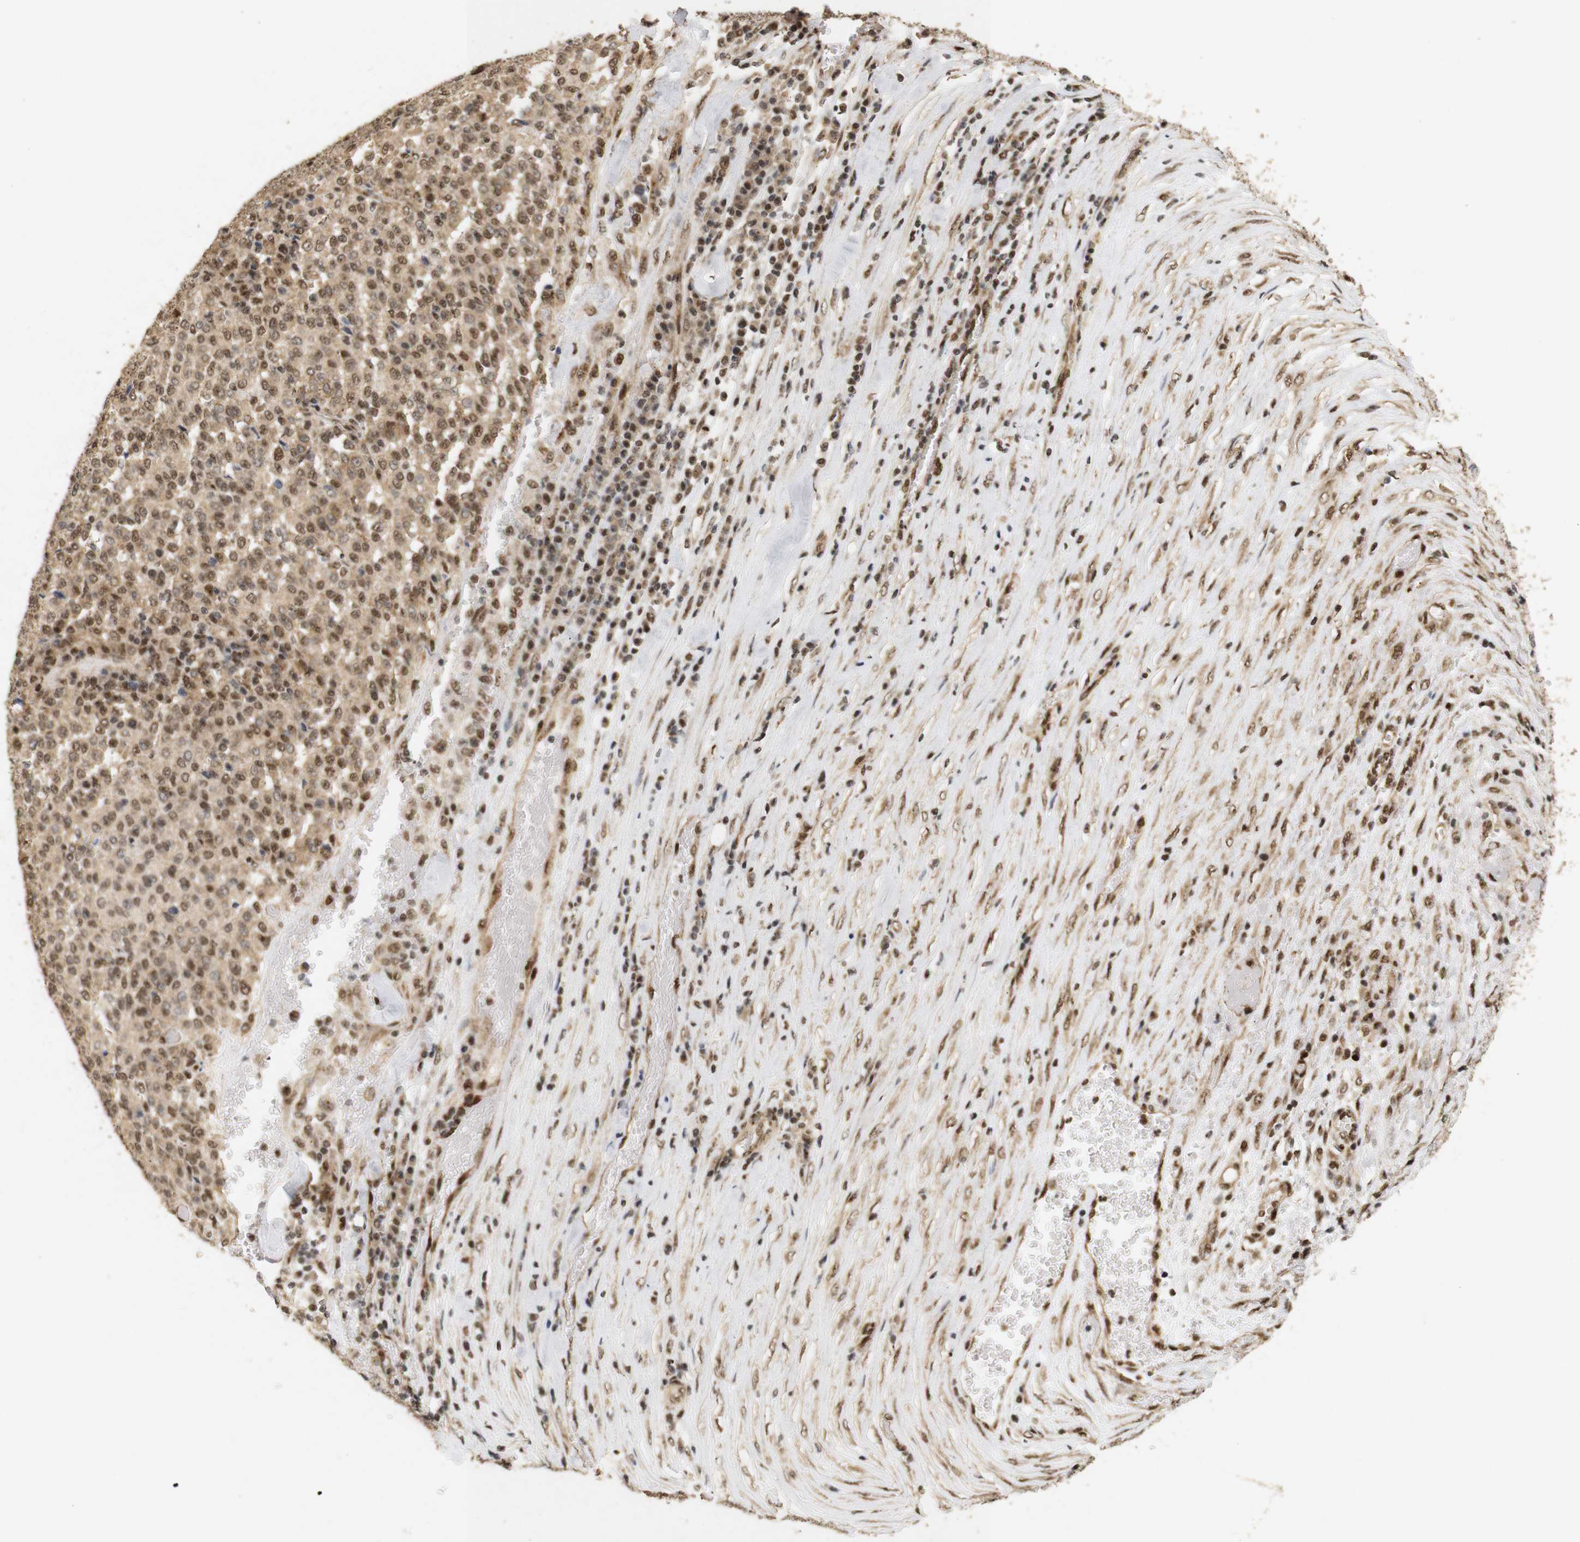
{"staining": {"intensity": "moderate", "quantity": ">75%", "location": "cytoplasmic/membranous,nuclear"}, "tissue": "melanoma", "cell_type": "Tumor cells", "image_type": "cancer", "snomed": [{"axis": "morphology", "description": "Malignant melanoma, Metastatic site"}, {"axis": "topography", "description": "Pancreas"}], "caption": "About >75% of tumor cells in human malignant melanoma (metastatic site) show moderate cytoplasmic/membranous and nuclear protein positivity as visualized by brown immunohistochemical staining.", "gene": "PYM1", "patient": {"sex": "female", "age": 30}}